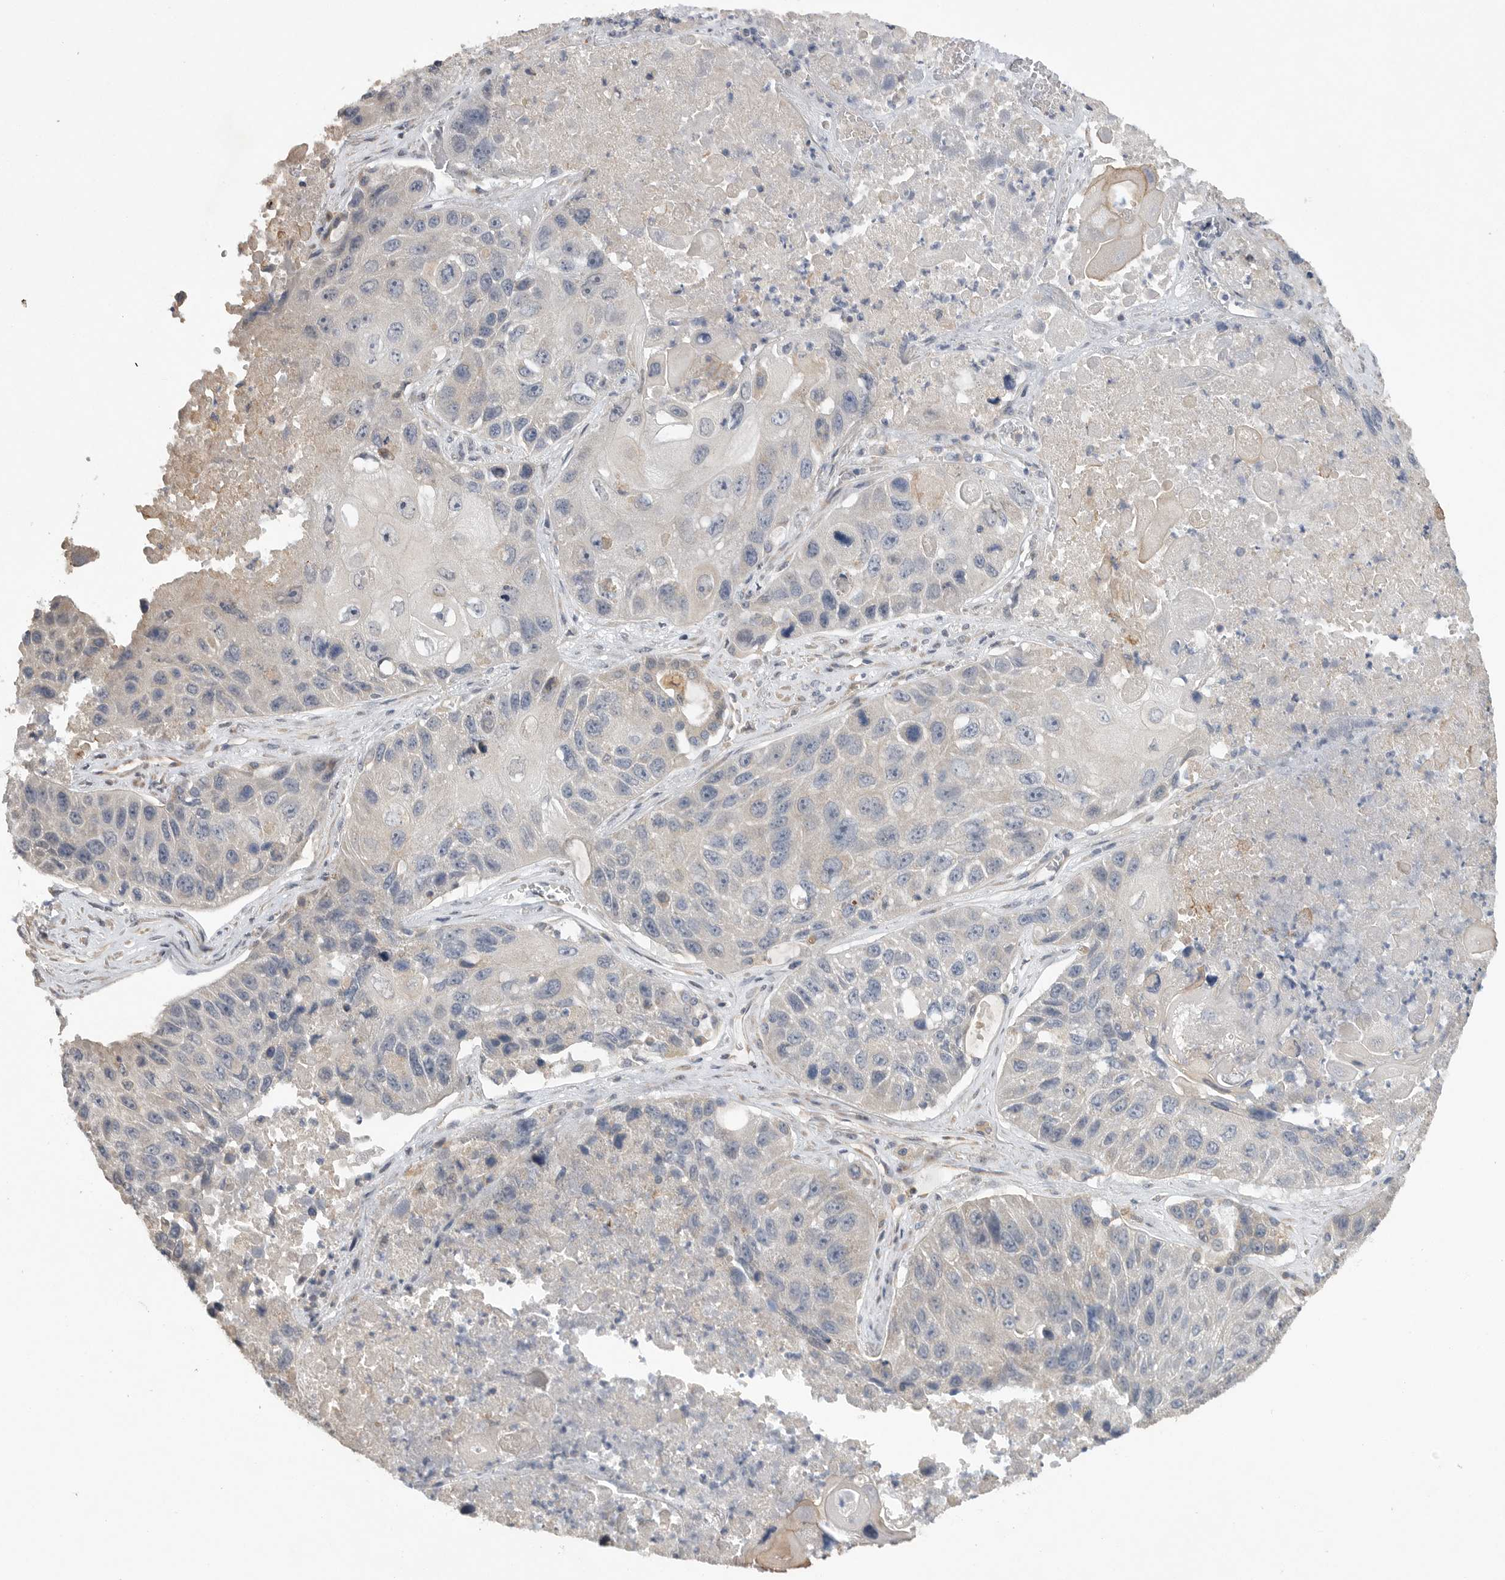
{"staining": {"intensity": "negative", "quantity": "none", "location": "none"}, "tissue": "lung cancer", "cell_type": "Tumor cells", "image_type": "cancer", "snomed": [{"axis": "morphology", "description": "Squamous cell carcinoma, NOS"}, {"axis": "topography", "description": "Lung"}], "caption": "A high-resolution histopathology image shows immunohistochemistry staining of lung squamous cell carcinoma, which shows no significant staining in tumor cells.", "gene": "EDEM3", "patient": {"sex": "male", "age": 61}}